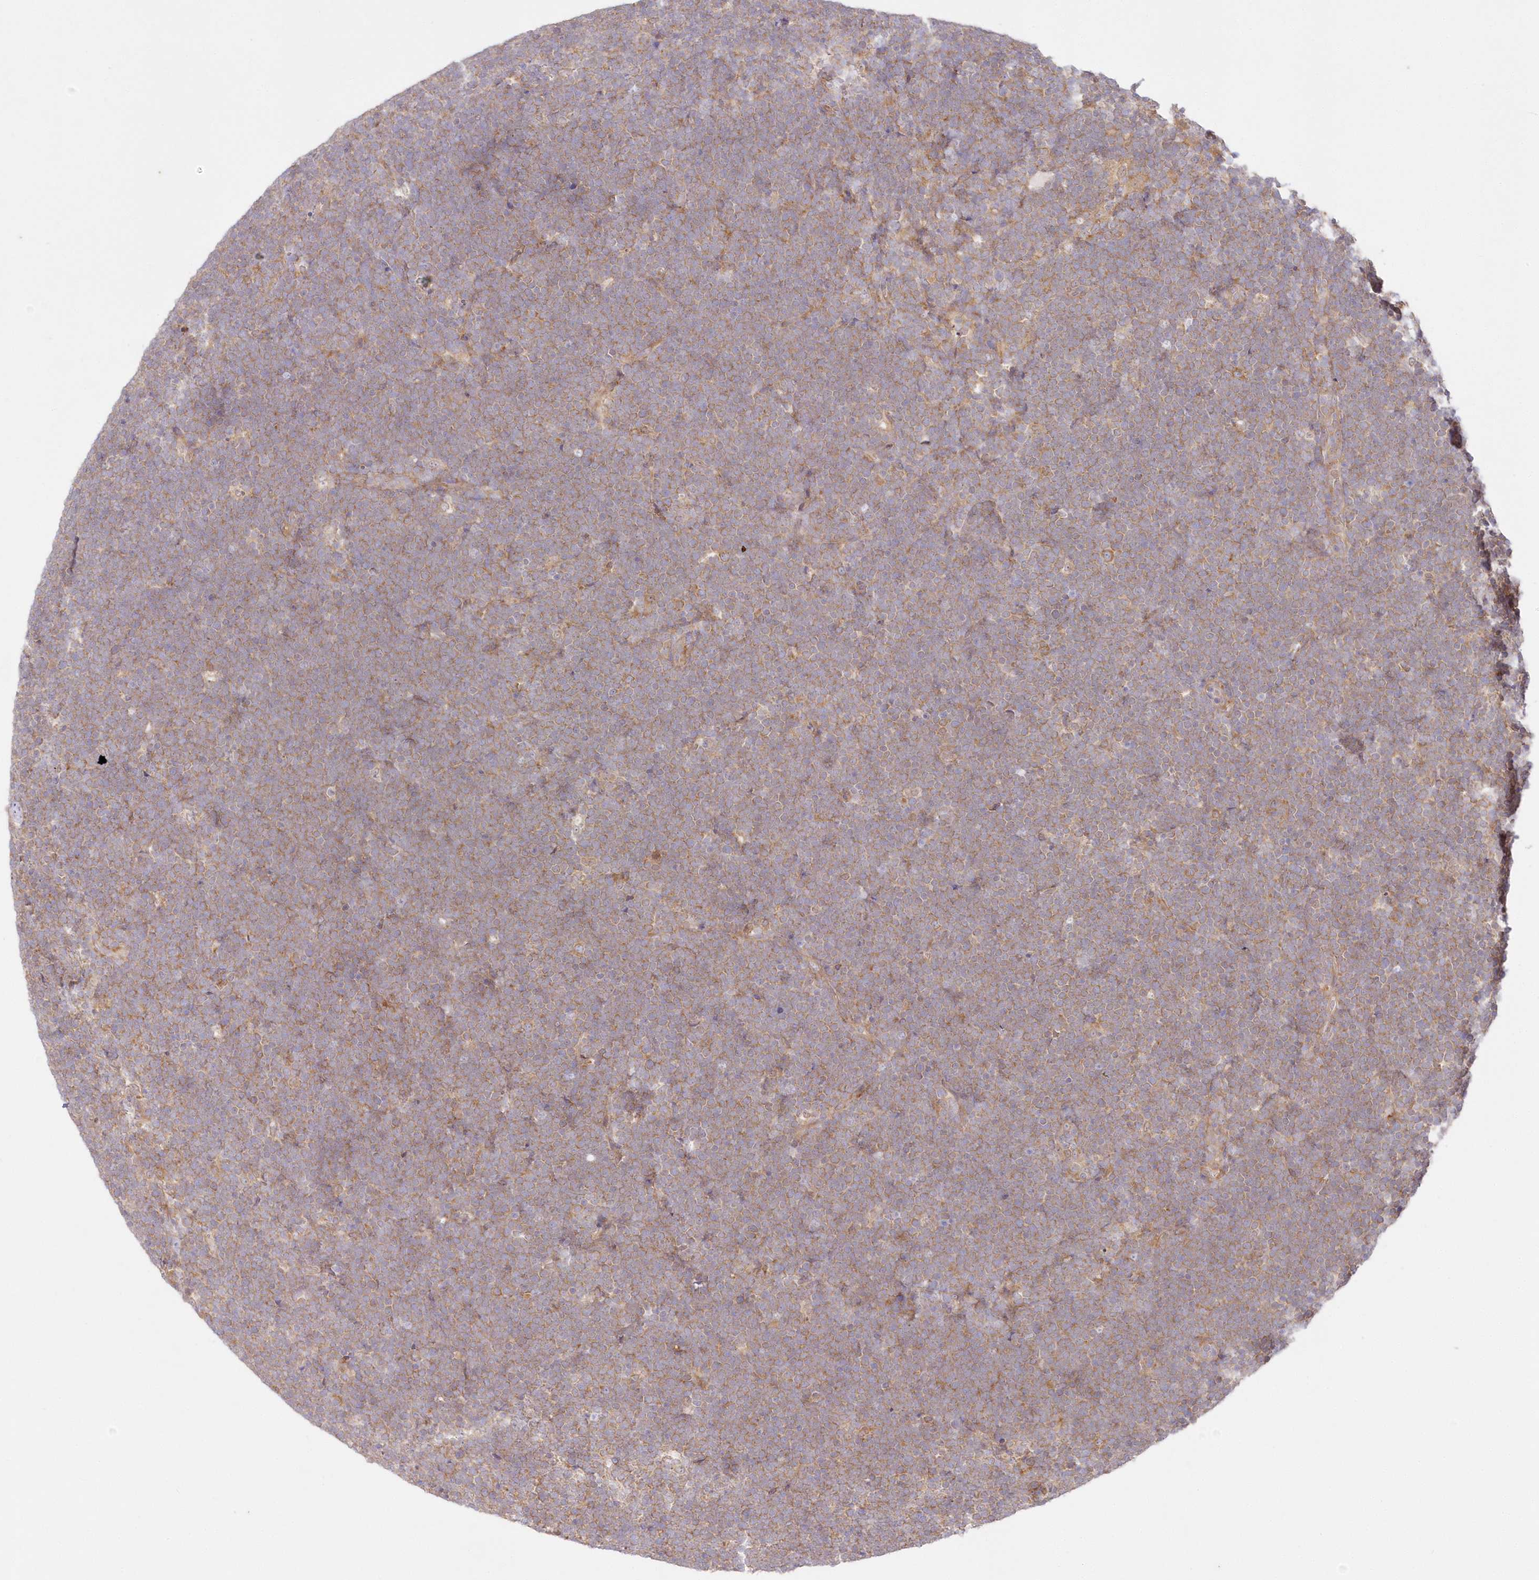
{"staining": {"intensity": "moderate", "quantity": "25%-75%", "location": "cytoplasmic/membranous"}, "tissue": "lymphoma", "cell_type": "Tumor cells", "image_type": "cancer", "snomed": [{"axis": "morphology", "description": "Malignant lymphoma, non-Hodgkin's type, High grade"}, {"axis": "topography", "description": "Lymph node"}], "caption": "Moderate cytoplasmic/membranous expression for a protein is appreciated in about 25%-75% of tumor cells of malignant lymphoma, non-Hodgkin's type (high-grade) using immunohistochemistry.", "gene": "RNPEP", "patient": {"sex": "male", "age": 13}}